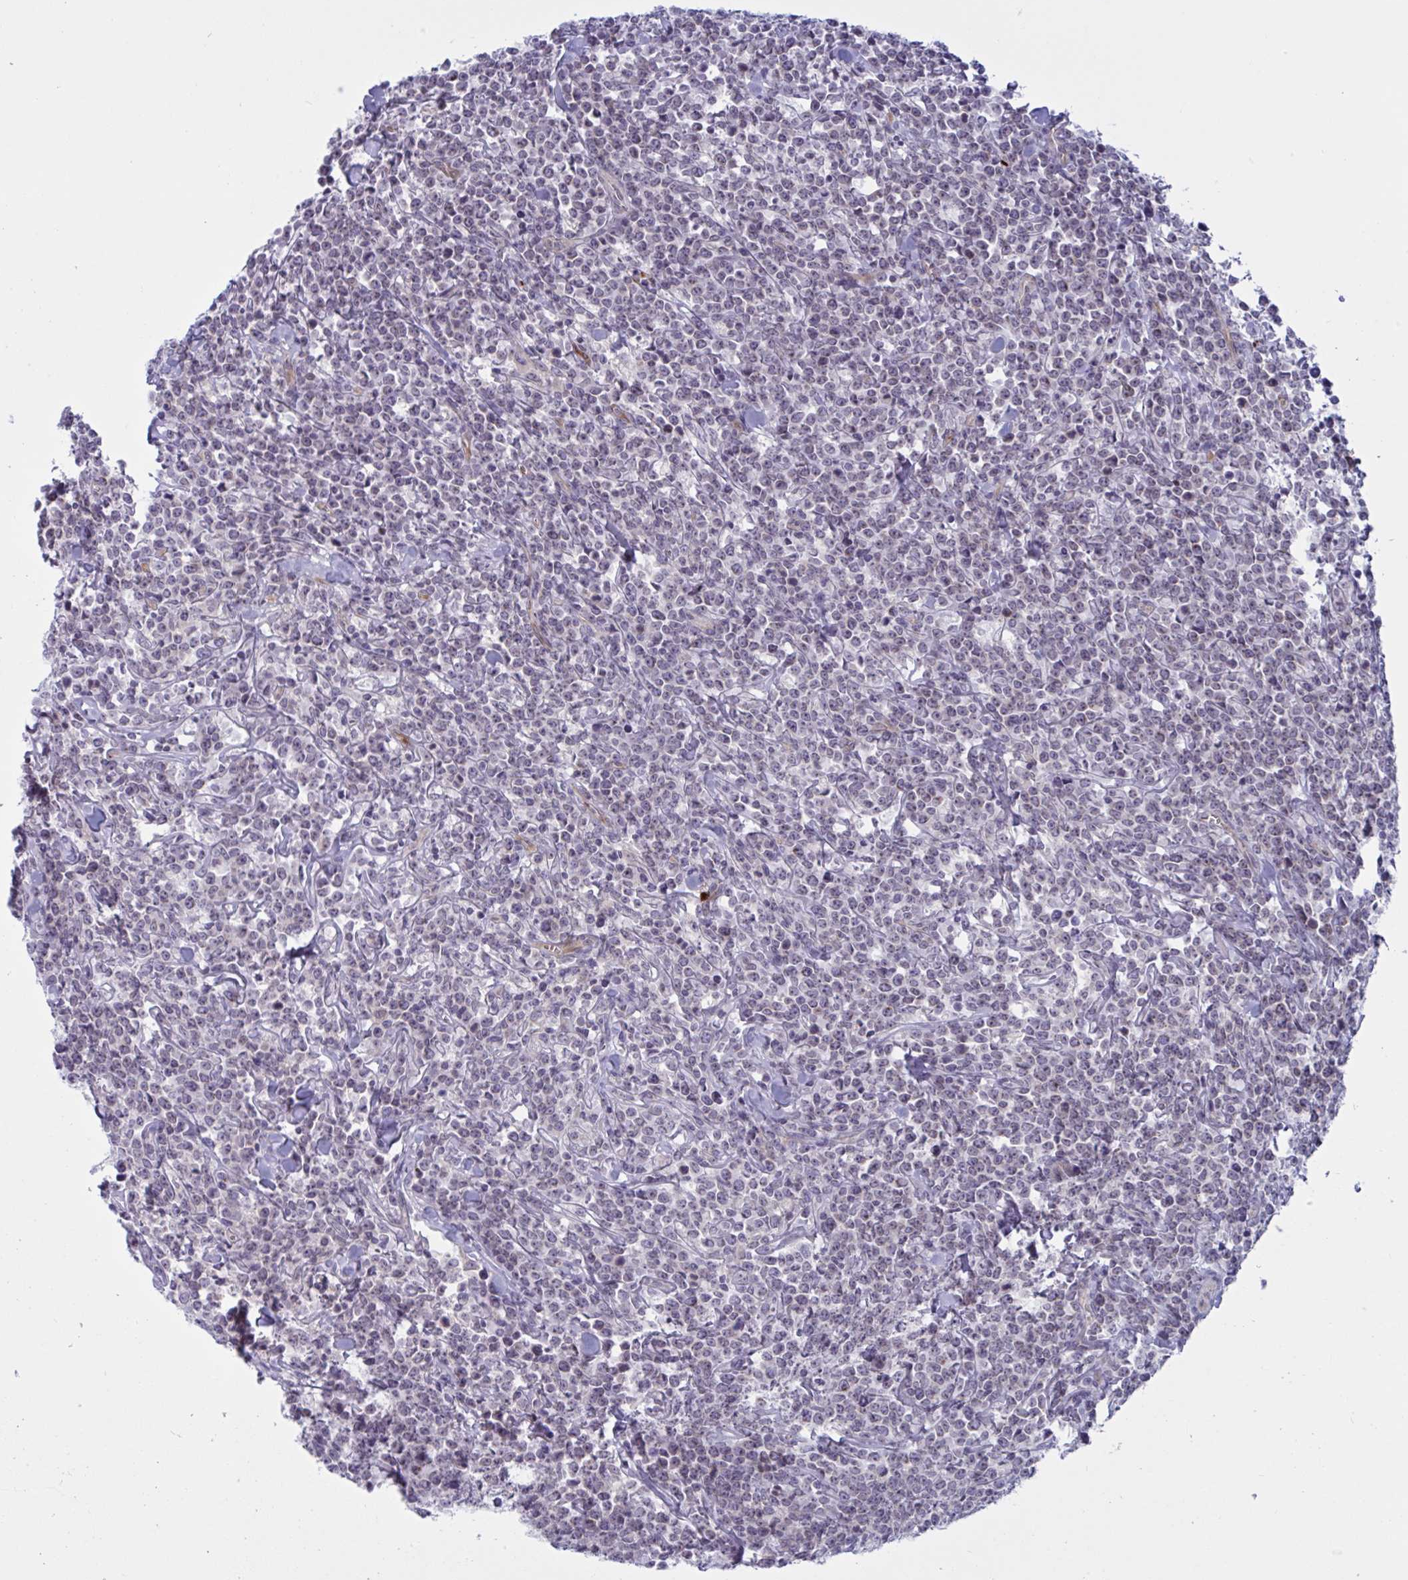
{"staining": {"intensity": "negative", "quantity": "none", "location": "none"}, "tissue": "lymphoma", "cell_type": "Tumor cells", "image_type": "cancer", "snomed": [{"axis": "morphology", "description": "Malignant lymphoma, non-Hodgkin's type, High grade"}, {"axis": "topography", "description": "Small intestine"}], "caption": "The immunohistochemistry photomicrograph has no significant expression in tumor cells of lymphoma tissue.", "gene": "DOCK11", "patient": {"sex": "female", "age": 56}}